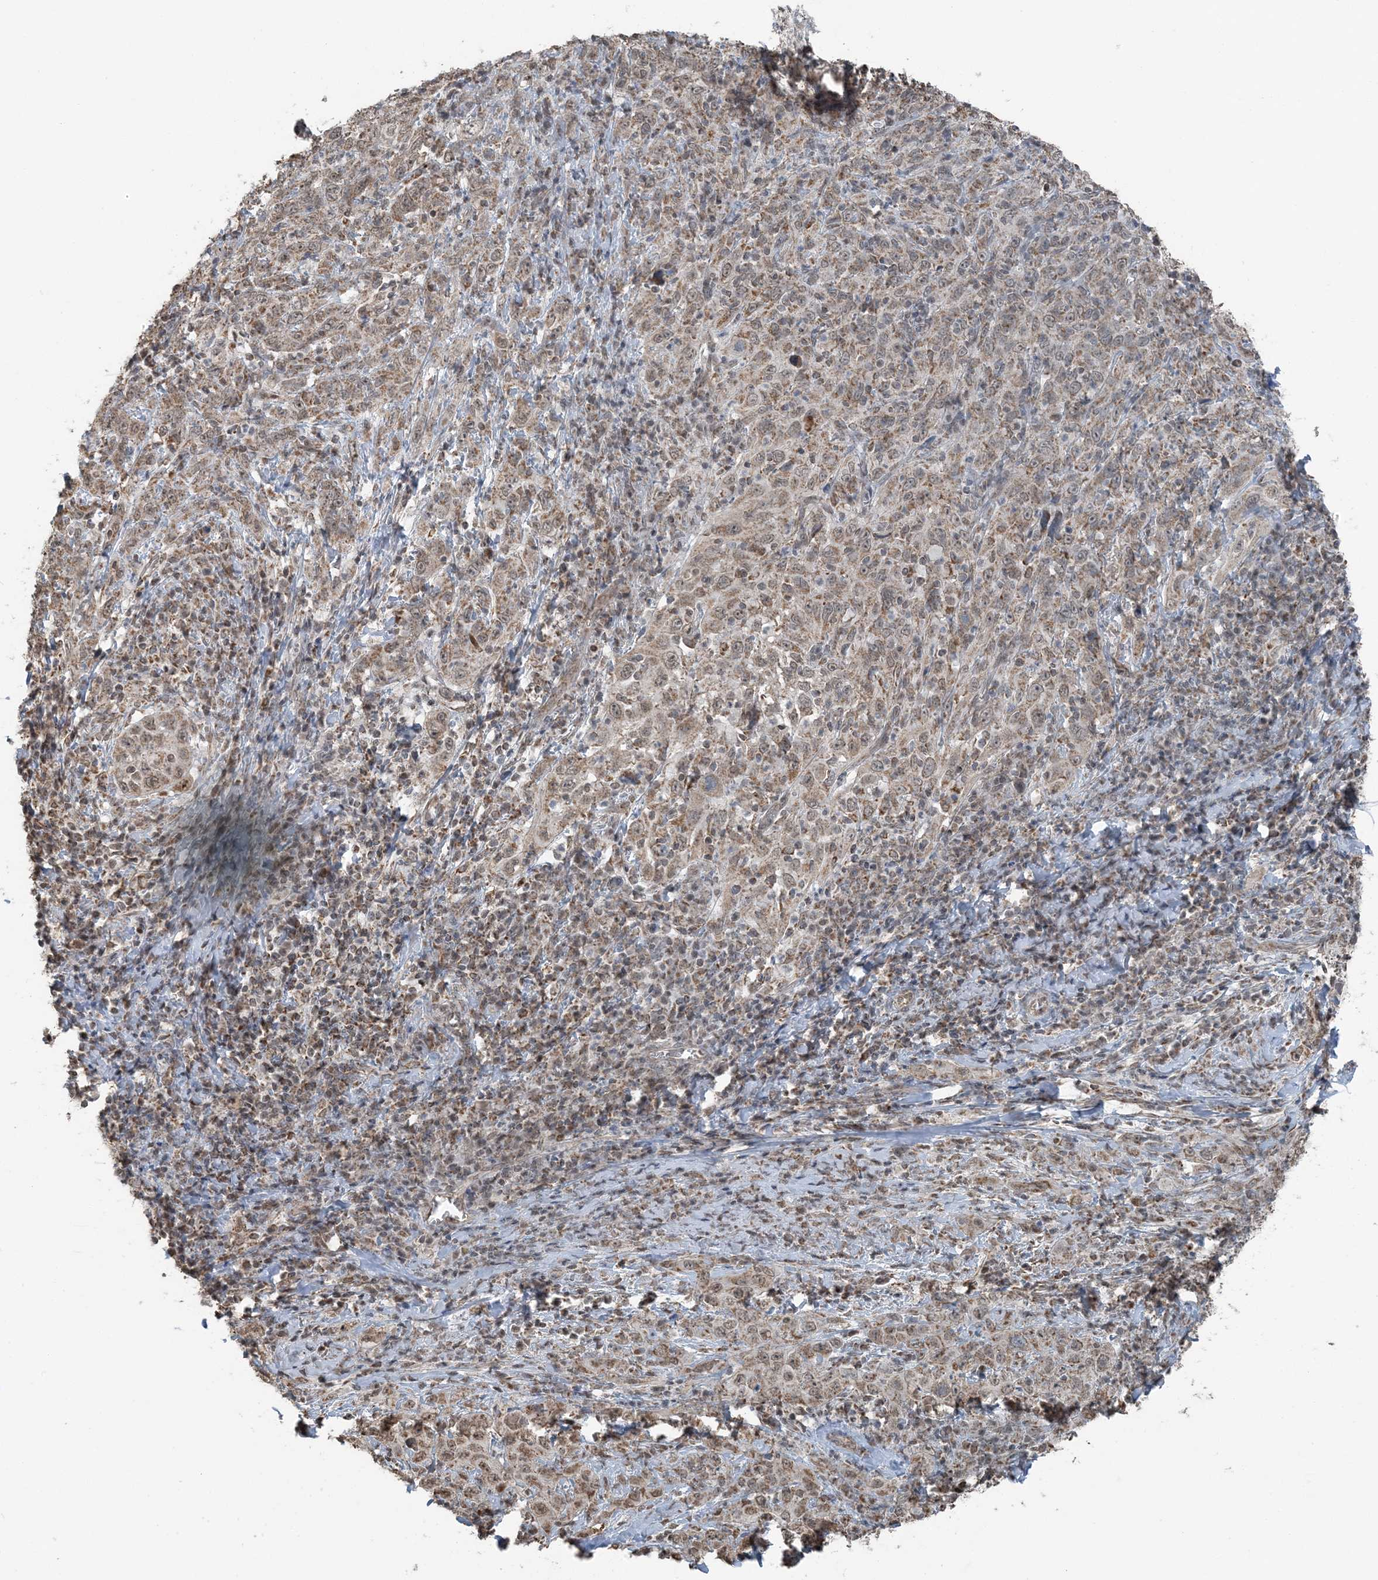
{"staining": {"intensity": "weak", "quantity": ">75%", "location": "cytoplasmic/membranous,nuclear"}, "tissue": "cervical cancer", "cell_type": "Tumor cells", "image_type": "cancer", "snomed": [{"axis": "morphology", "description": "Squamous cell carcinoma, NOS"}, {"axis": "topography", "description": "Cervix"}], "caption": "There is low levels of weak cytoplasmic/membranous and nuclear expression in tumor cells of squamous cell carcinoma (cervical), as demonstrated by immunohistochemical staining (brown color).", "gene": "PILRB", "patient": {"sex": "female", "age": 46}}